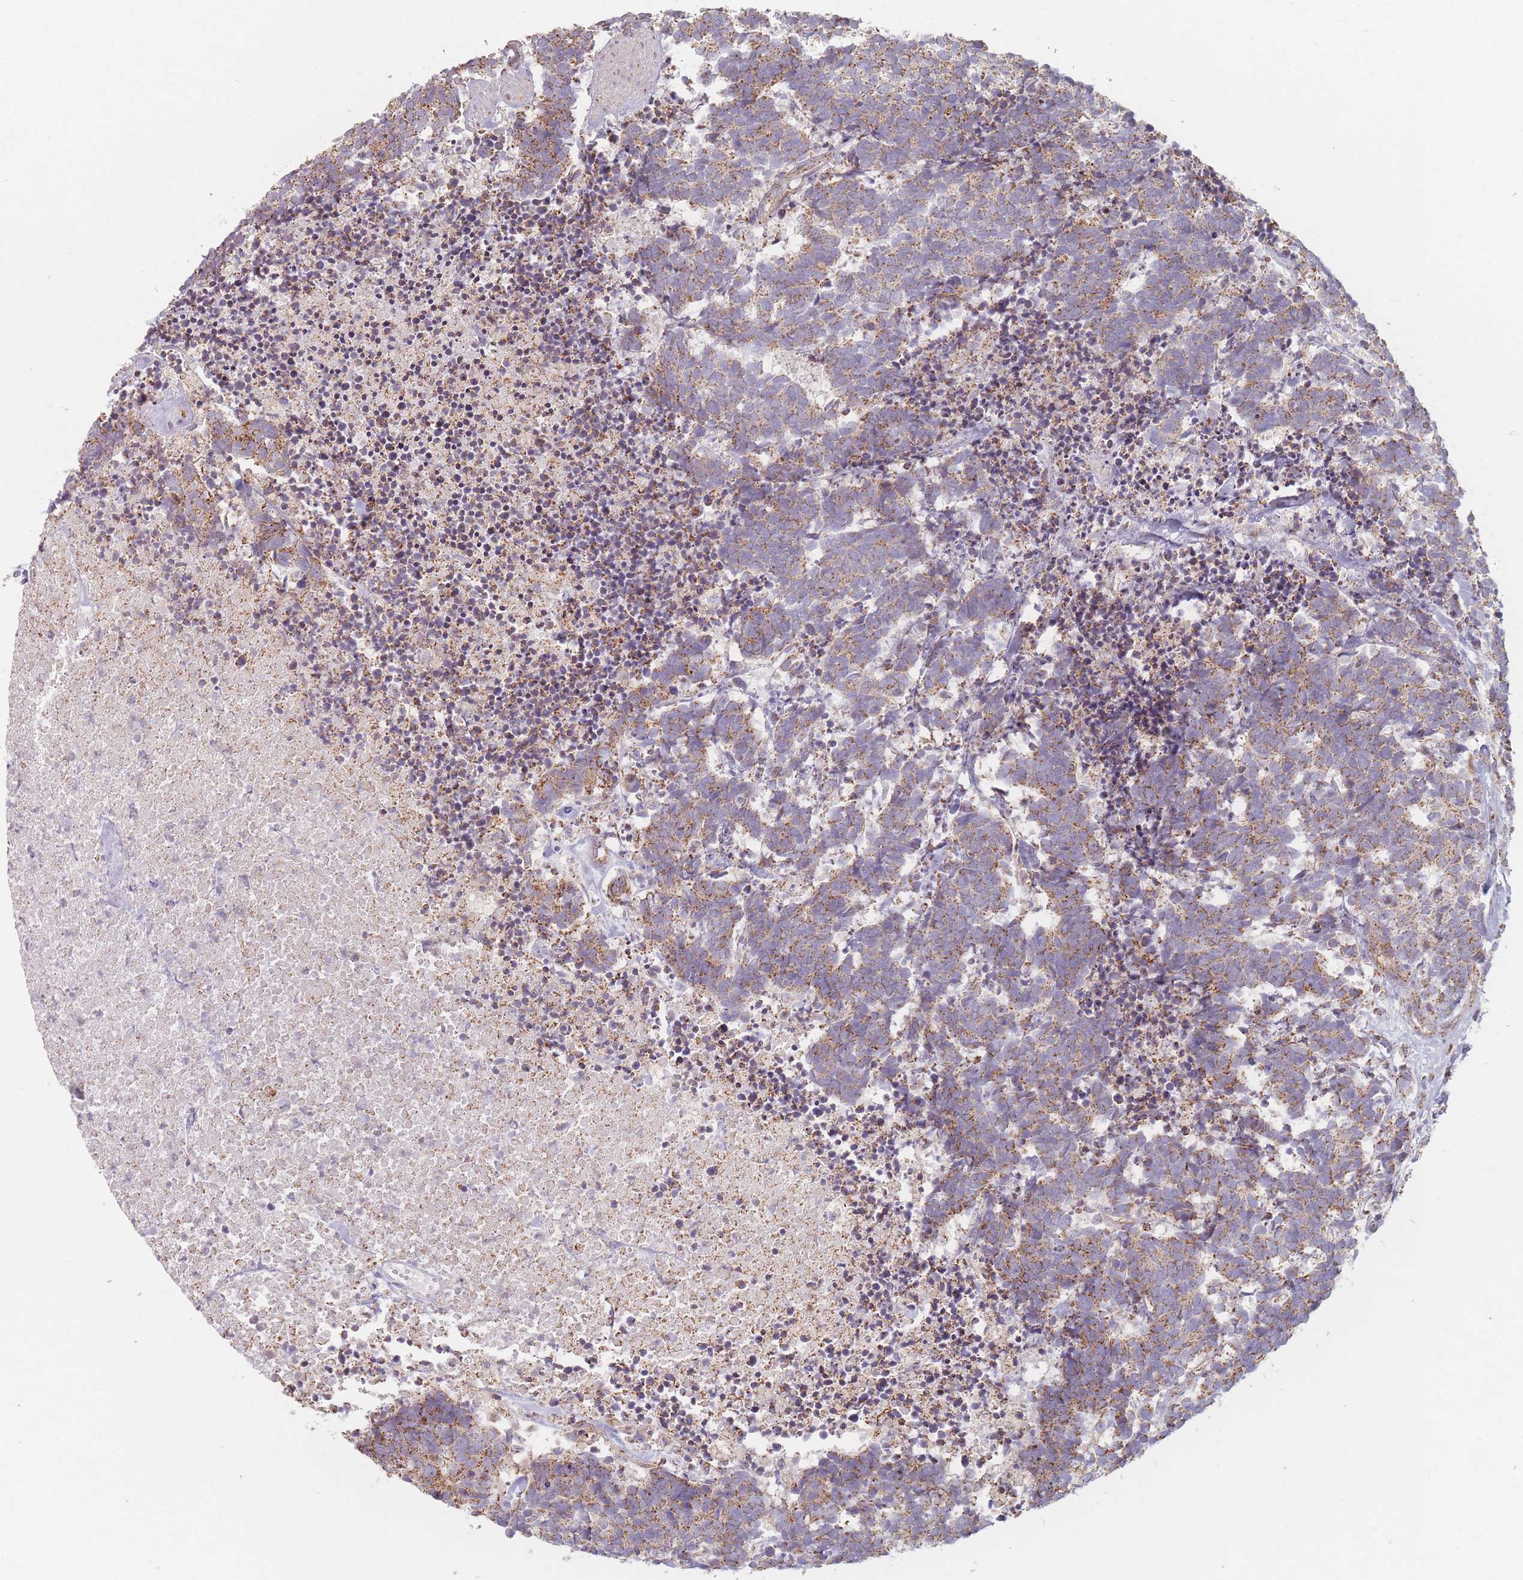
{"staining": {"intensity": "moderate", "quantity": "25%-75%", "location": "cytoplasmic/membranous"}, "tissue": "carcinoid", "cell_type": "Tumor cells", "image_type": "cancer", "snomed": [{"axis": "morphology", "description": "Carcinoma, NOS"}, {"axis": "morphology", "description": "Carcinoid, malignant, NOS"}, {"axis": "topography", "description": "Prostate"}], "caption": "Carcinoma stained for a protein exhibits moderate cytoplasmic/membranous positivity in tumor cells.", "gene": "ESRP2", "patient": {"sex": "male", "age": 57}}